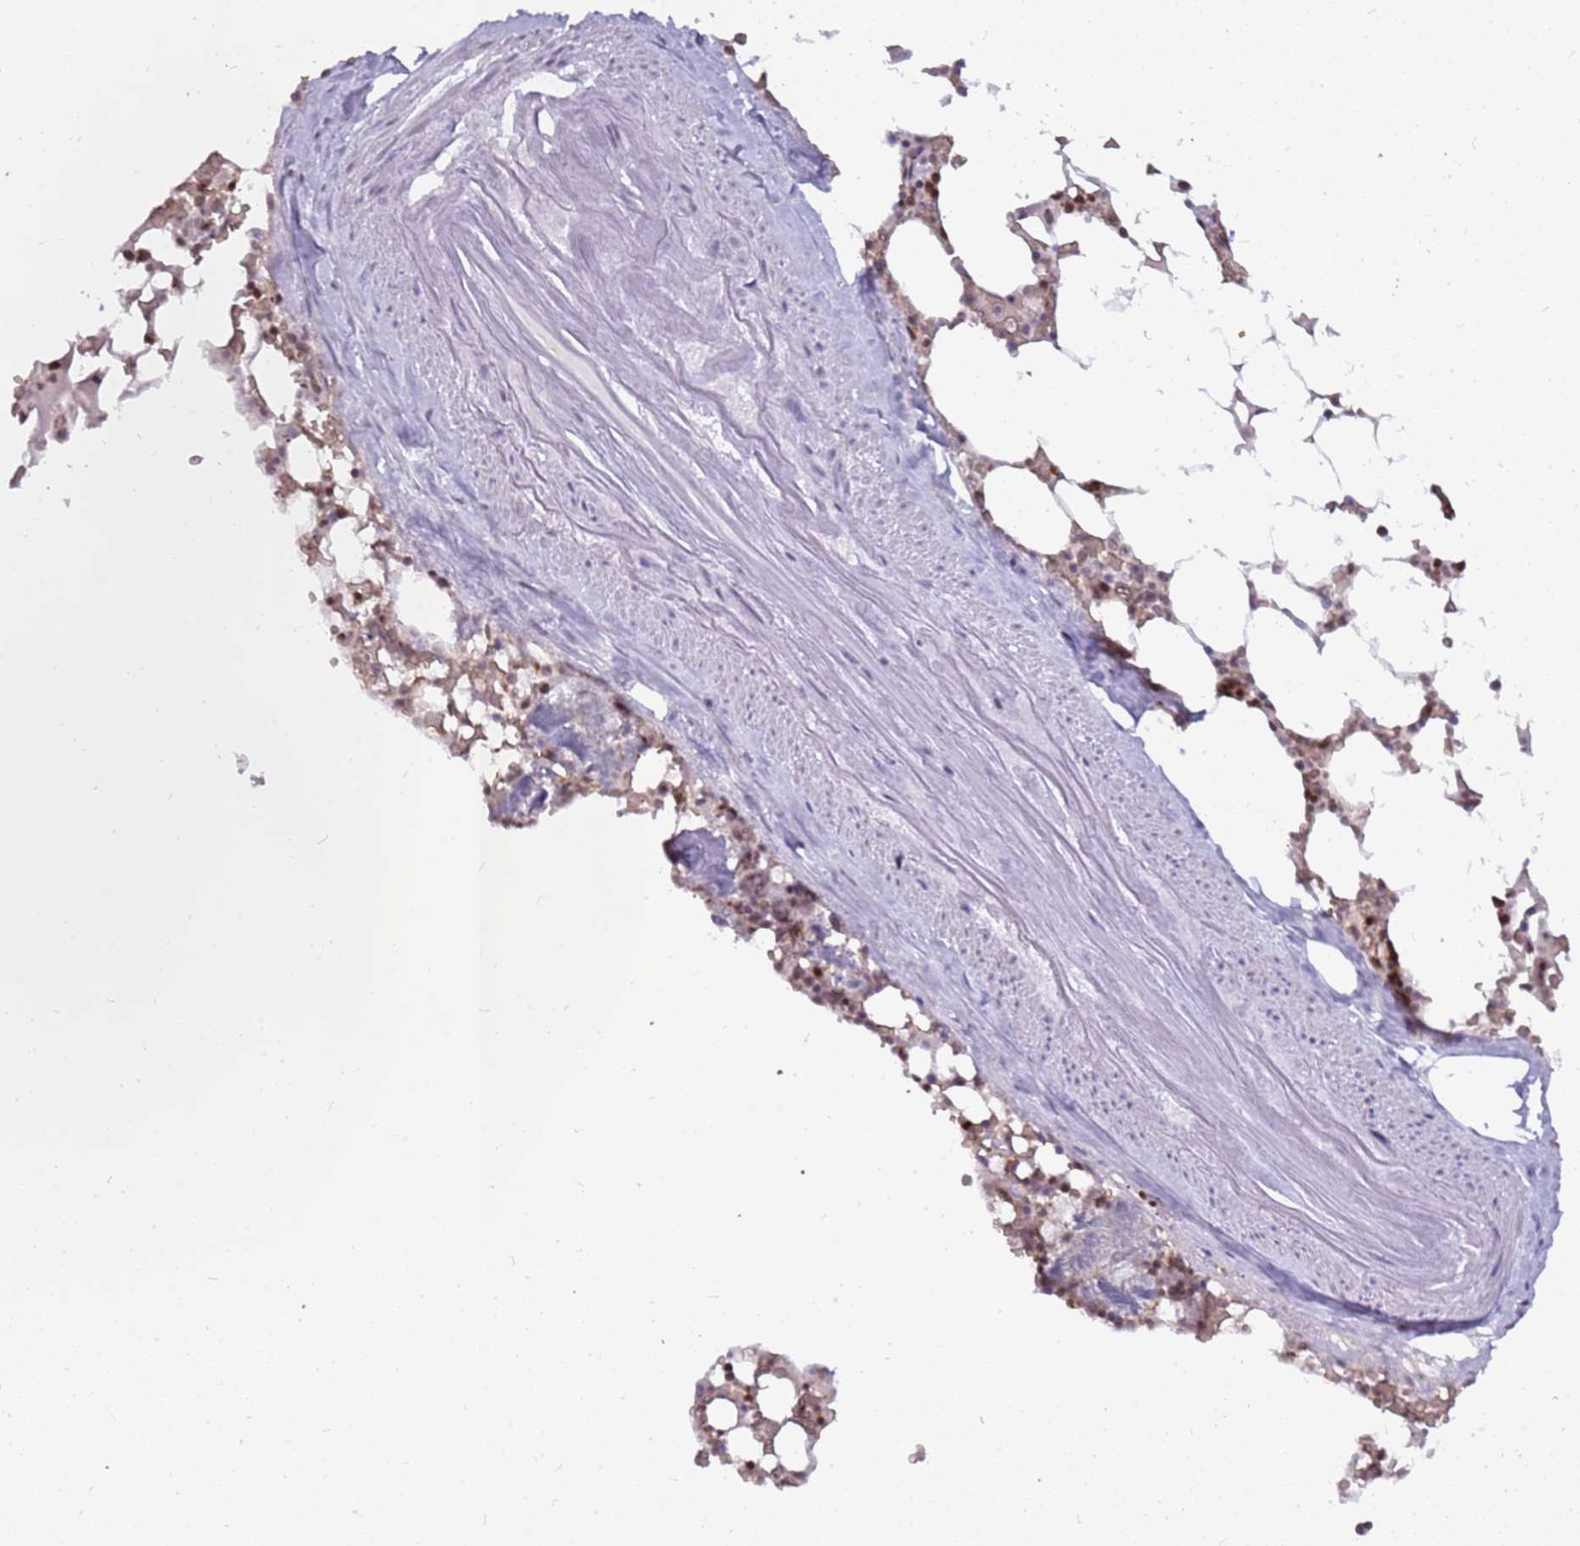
{"staining": {"intensity": "negative", "quantity": "none", "location": "none"}, "tissue": "bone marrow", "cell_type": "Hematopoietic cells", "image_type": "normal", "snomed": [{"axis": "morphology", "description": "Normal tissue, NOS"}, {"axis": "topography", "description": "Bone marrow"}], "caption": "This is a image of IHC staining of normal bone marrow, which shows no expression in hematopoietic cells. Brightfield microscopy of IHC stained with DAB (3,3'-diaminobenzidine) (brown) and hematoxylin (blue), captured at high magnification.", "gene": "ARHGEF35", "patient": {"sex": "male", "age": 64}}